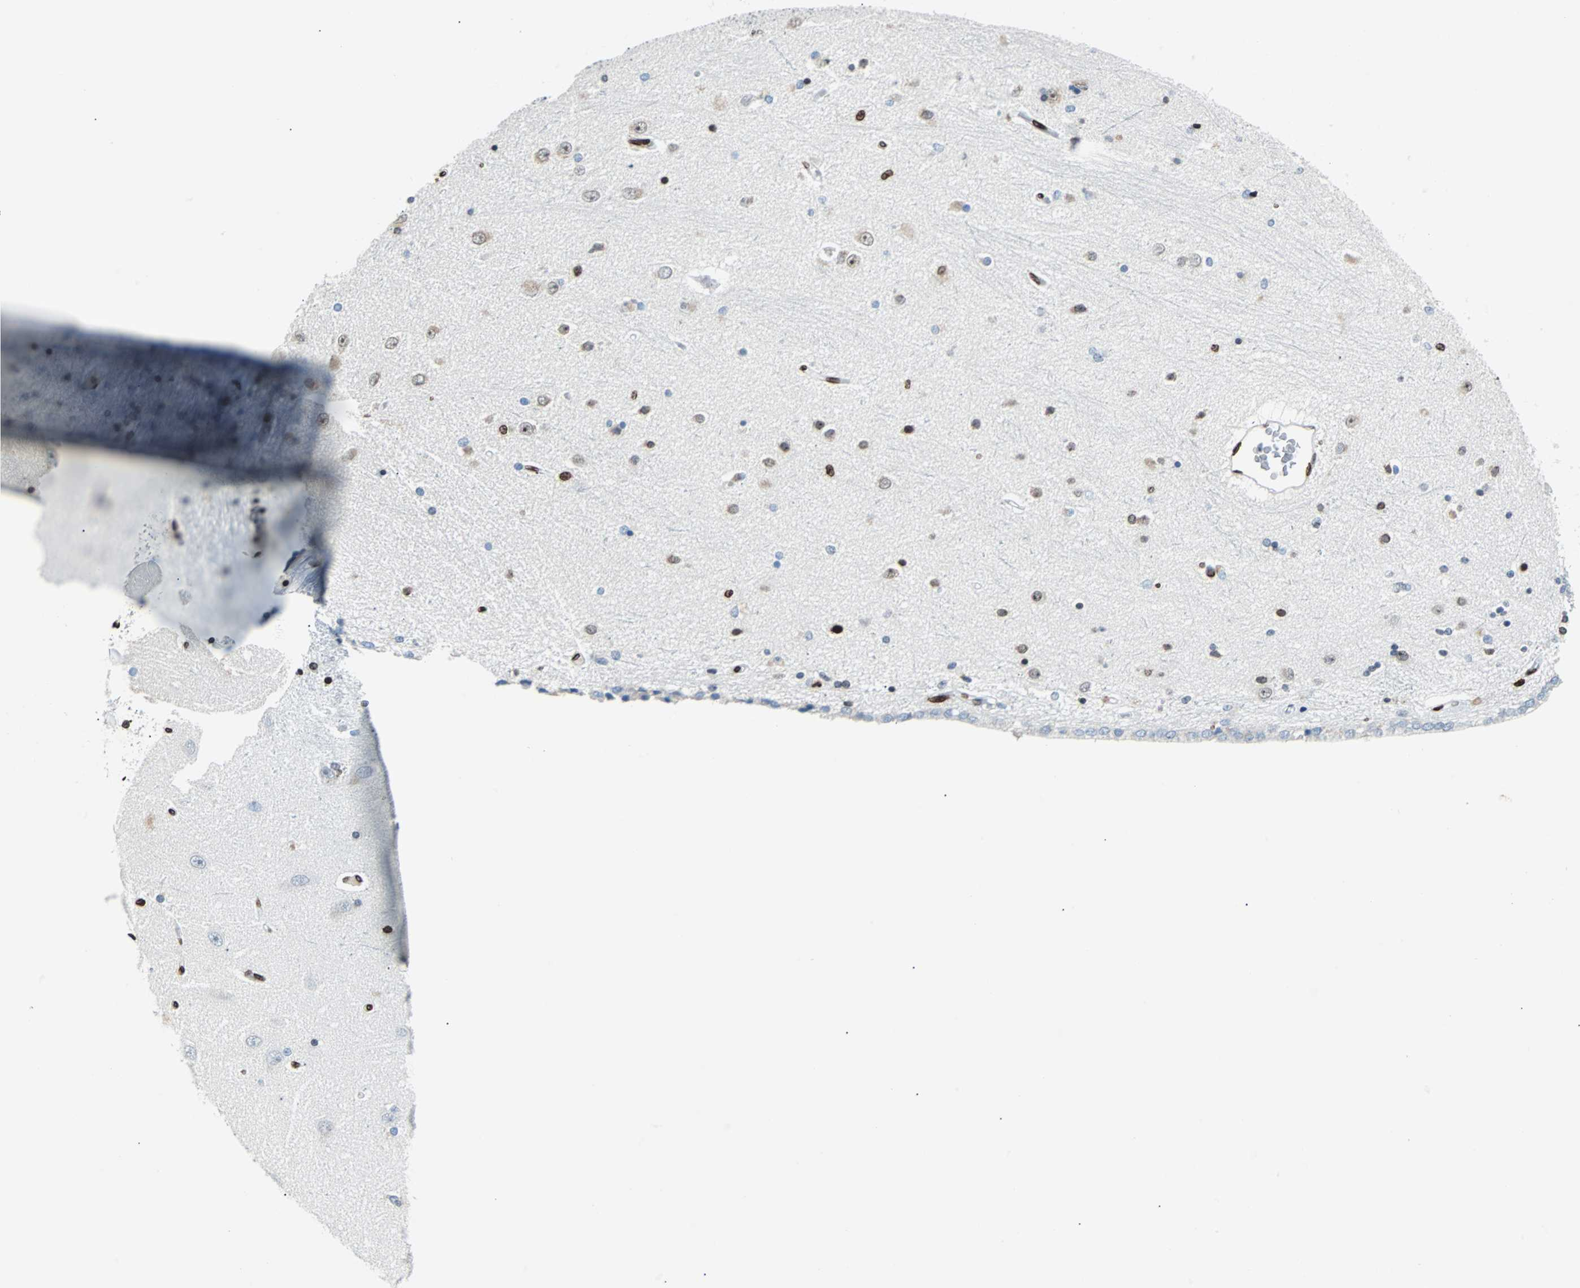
{"staining": {"intensity": "strong", "quantity": "<25%", "location": "nuclear"}, "tissue": "hippocampus", "cell_type": "Glial cells", "image_type": "normal", "snomed": [{"axis": "morphology", "description": "Normal tissue, NOS"}, {"axis": "topography", "description": "Hippocampus"}], "caption": "Protein staining exhibits strong nuclear positivity in about <25% of glial cells in normal hippocampus. The staining is performed using DAB brown chromogen to label protein expression. The nuclei are counter-stained blue using hematoxylin.", "gene": "ZNF131", "patient": {"sex": "female", "age": 54}}